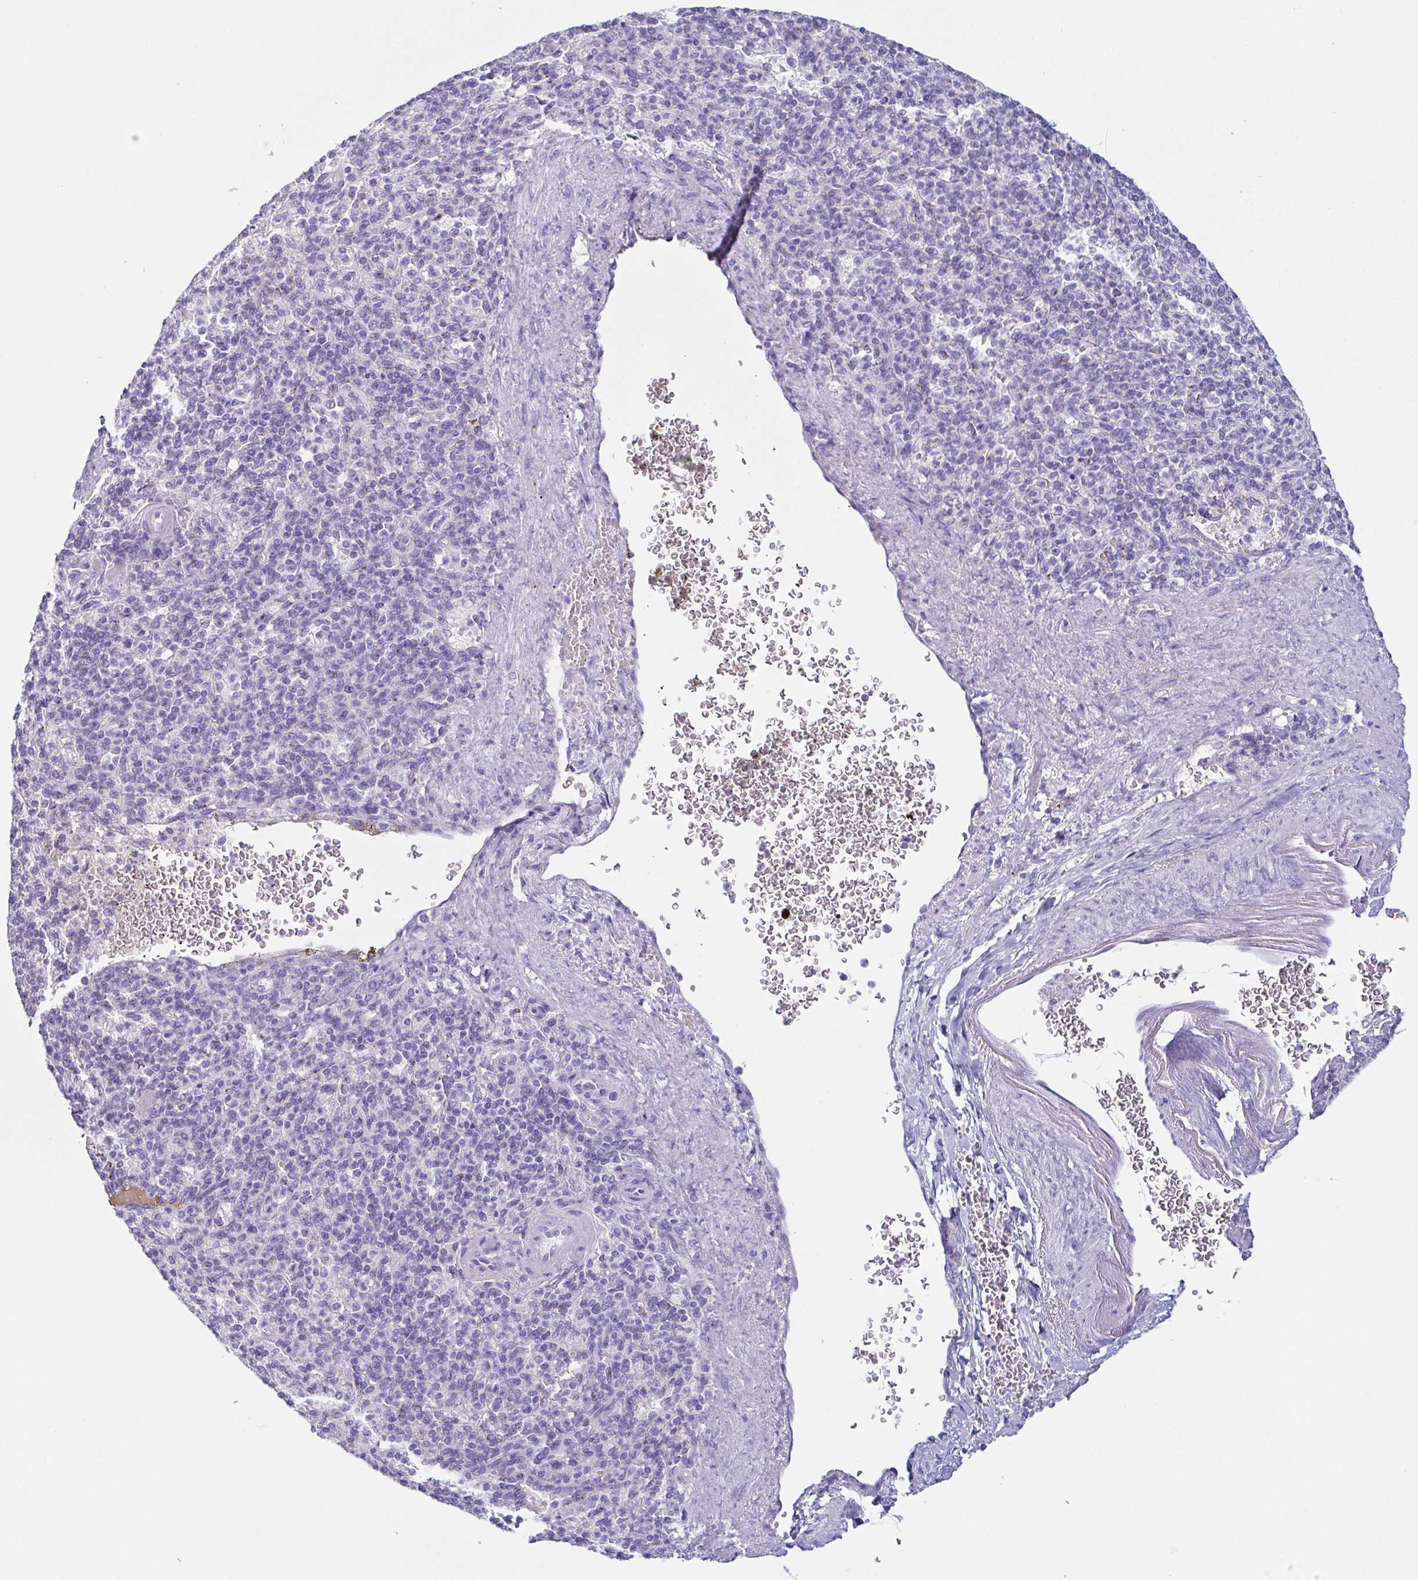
{"staining": {"intensity": "negative", "quantity": "none", "location": "none"}, "tissue": "spleen", "cell_type": "Cells in red pulp", "image_type": "normal", "snomed": [{"axis": "morphology", "description": "Normal tissue, NOS"}, {"axis": "topography", "description": "Spleen"}], "caption": "Micrograph shows no protein positivity in cells in red pulp of benign spleen. Nuclei are stained in blue.", "gene": "LDLRAD1", "patient": {"sex": "female", "age": 74}}